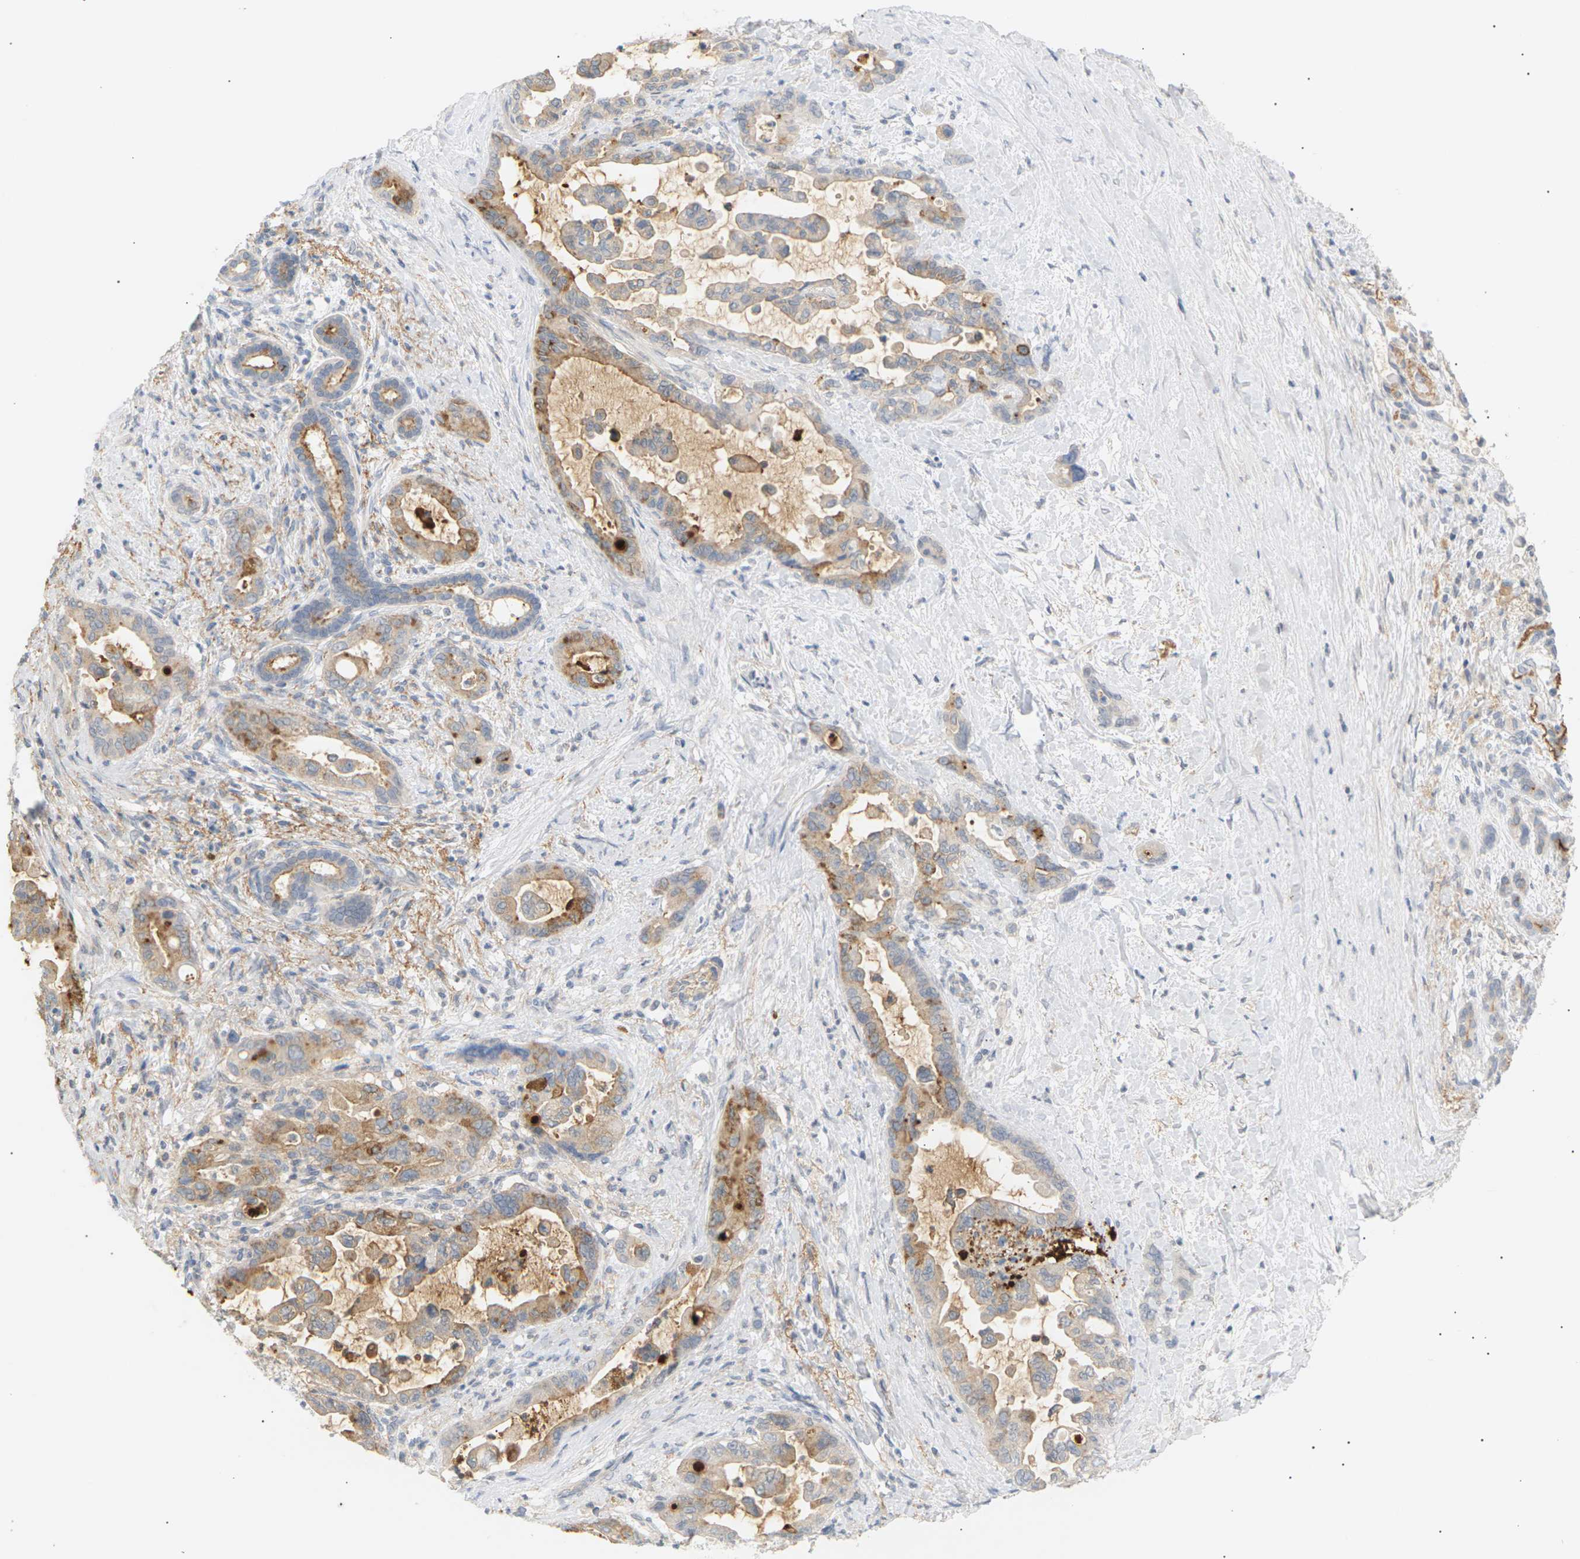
{"staining": {"intensity": "moderate", "quantity": "25%-75%", "location": "cytoplasmic/membranous"}, "tissue": "pancreatic cancer", "cell_type": "Tumor cells", "image_type": "cancer", "snomed": [{"axis": "morphology", "description": "Adenocarcinoma, NOS"}, {"axis": "topography", "description": "Pancreas"}], "caption": "Immunohistochemistry (IHC) histopathology image of neoplastic tissue: human pancreatic adenocarcinoma stained using immunohistochemistry (IHC) displays medium levels of moderate protein expression localized specifically in the cytoplasmic/membranous of tumor cells, appearing as a cytoplasmic/membranous brown color.", "gene": "CLU", "patient": {"sex": "male", "age": 70}}